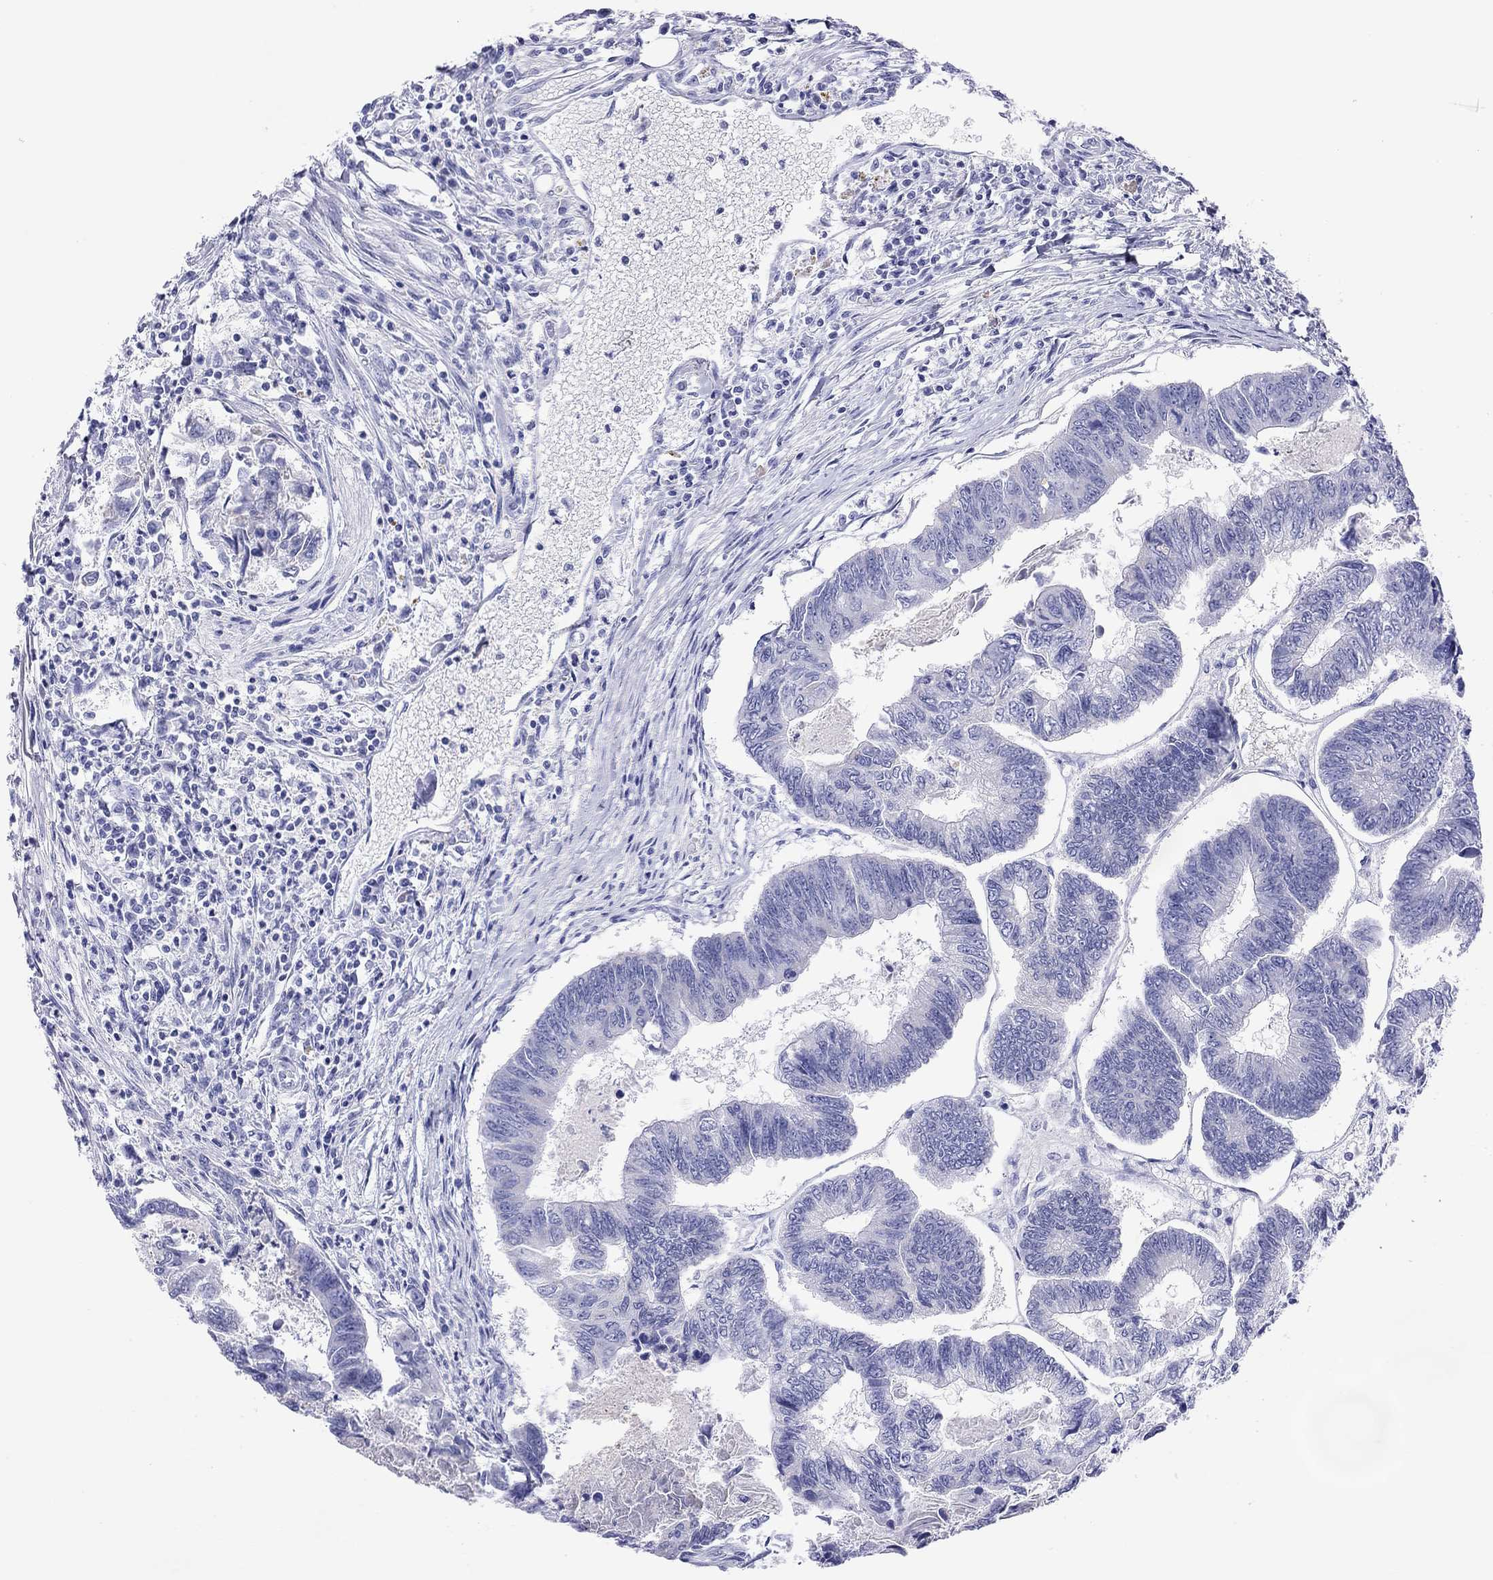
{"staining": {"intensity": "negative", "quantity": "none", "location": "none"}, "tissue": "colorectal cancer", "cell_type": "Tumor cells", "image_type": "cancer", "snomed": [{"axis": "morphology", "description": "Adenocarcinoma, NOS"}, {"axis": "topography", "description": "Colon"}], "caption": "This image is of colorectal cancer stained with immunohistochemistry (IHC) to label a protein in brown with the nuclei are counter-stained blue. There is no expression in tumor cells.", "gene": "DPY19L2", "patient": {"sex": "female", "age": 65}}